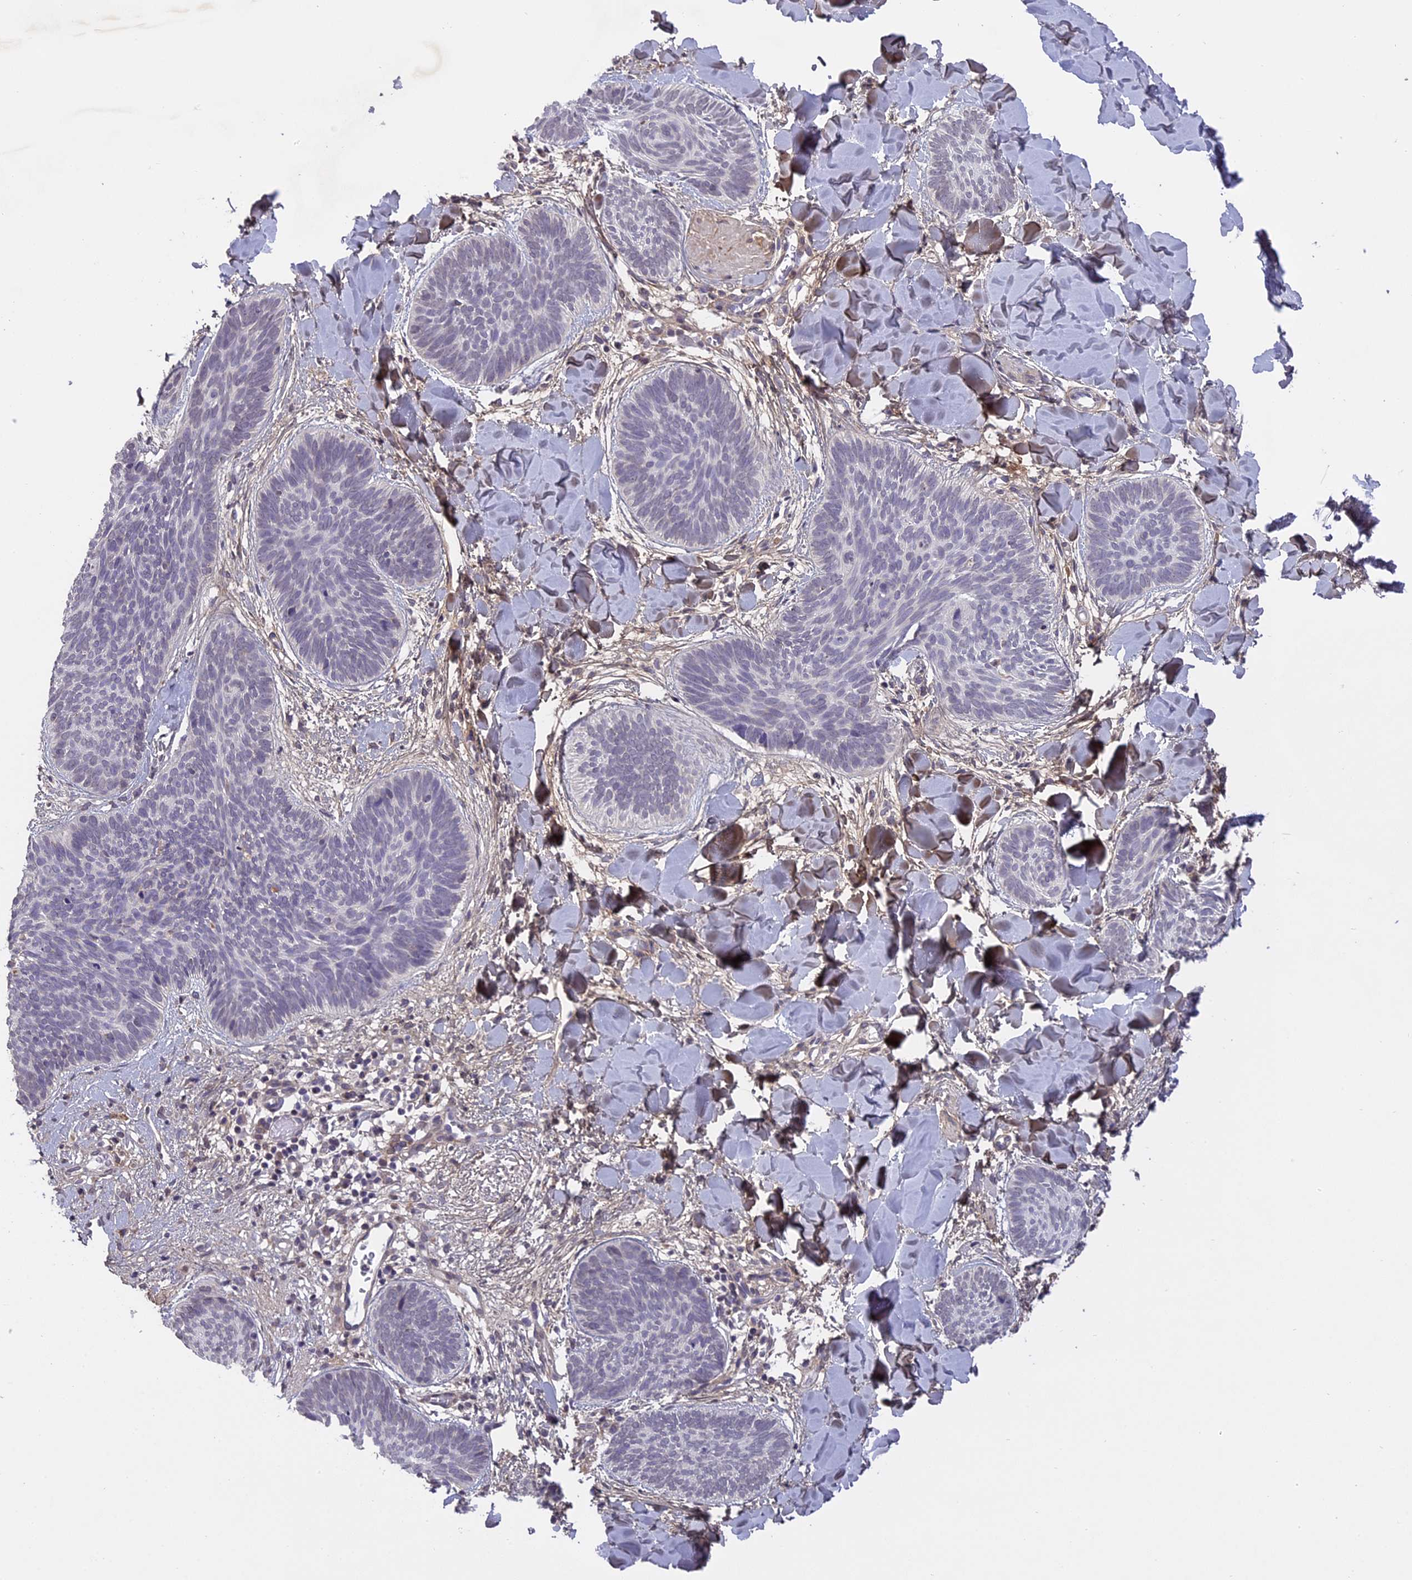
{"staining": {"intensity": "negative", "quantity": "none", "location": "none"}, "tissue": "skin cancer", "cell_type": "Tumor cells", "image_type": "cancer", "snomed": [{"axis": "morphology", "description": "Basal cell carcinoma"}, {"axis": "topography", "description": "Skin"}], "caption": "Immunohistochemistry of human basal cell carcinoma (skin) exhibits no expression in tumor cells.", "gene": "ERG28", "patient": {"sex": "female", "age": 81}}